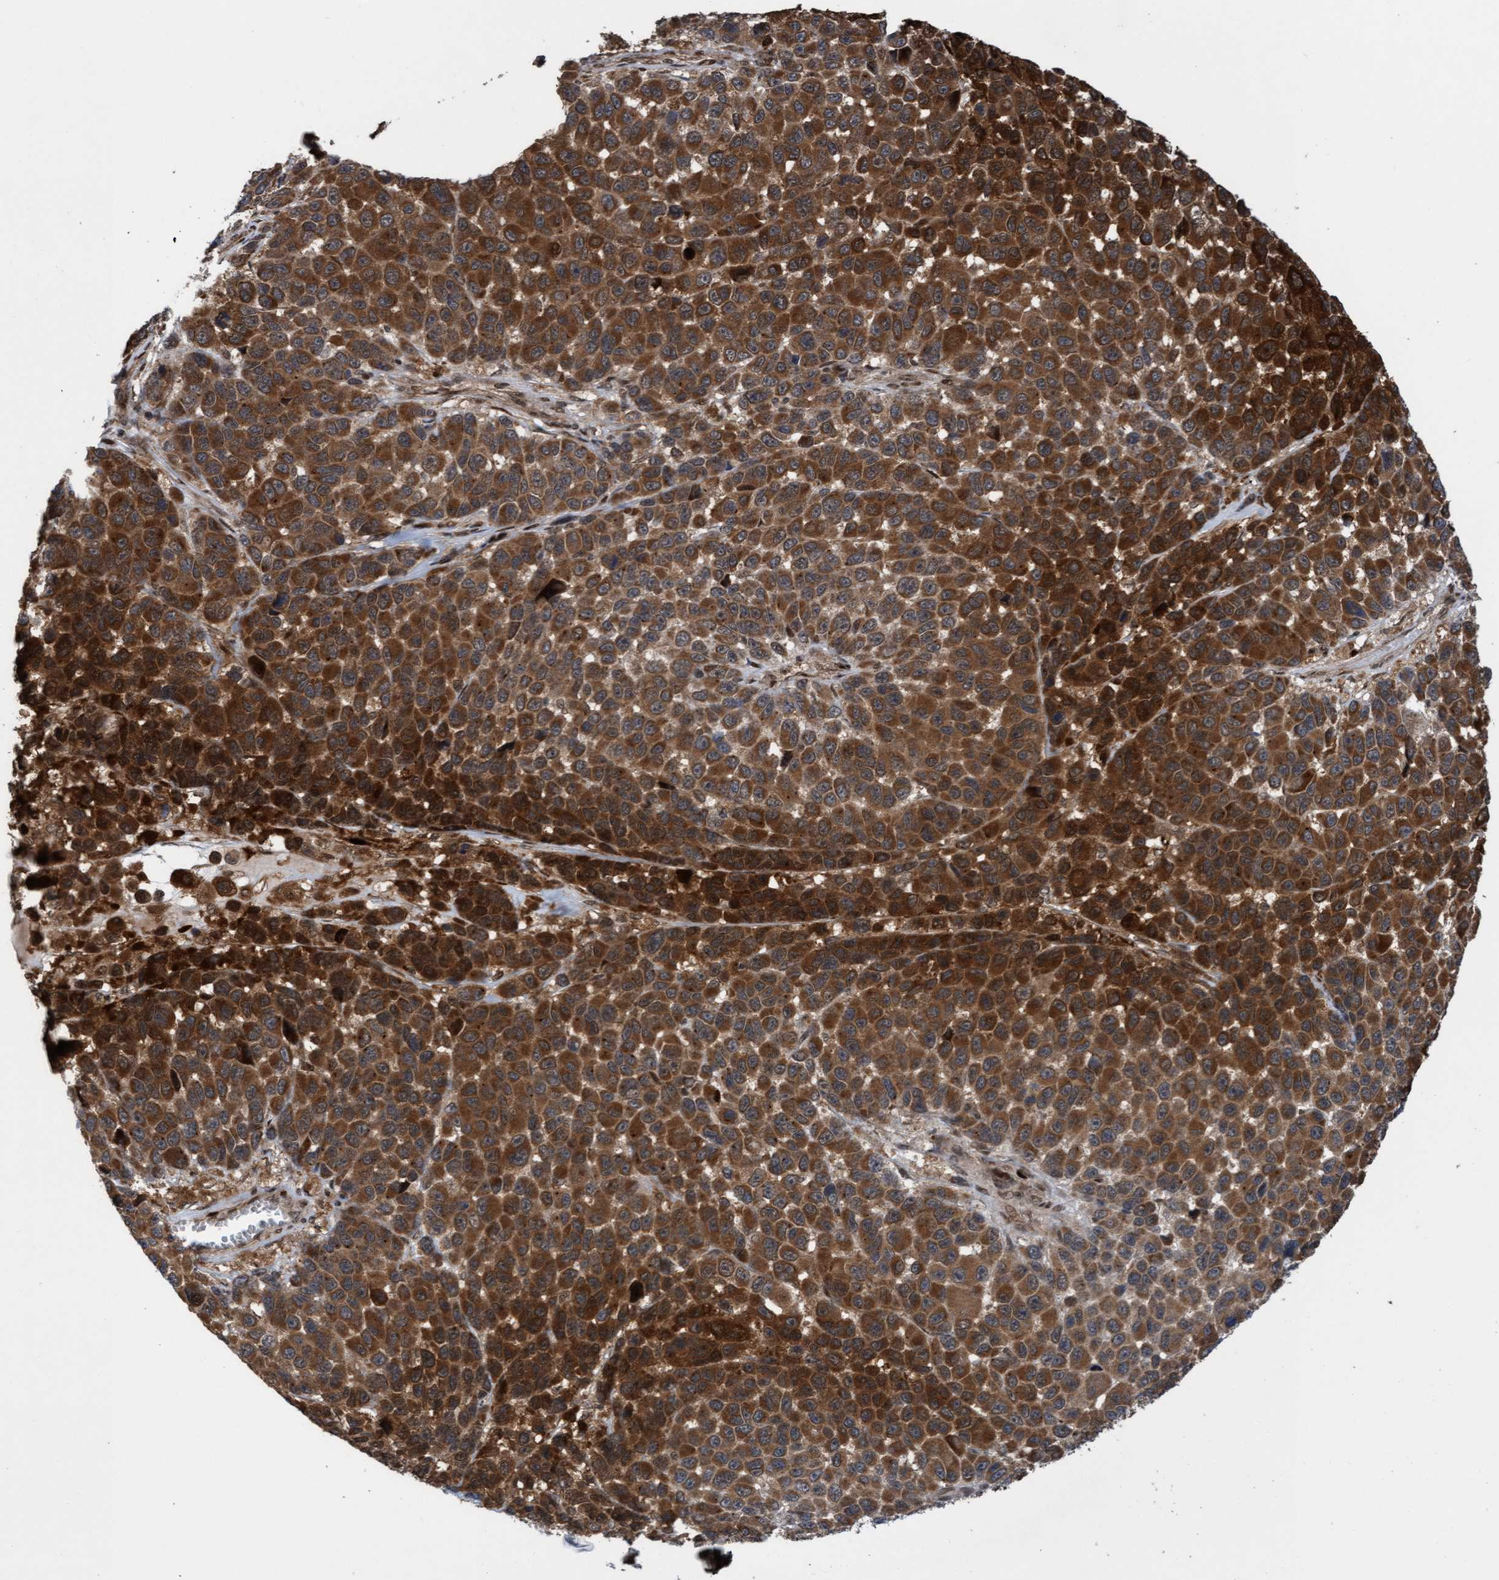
{"staining": {"intensity": "strong", "quantity": ">75%", "location": "cytoplasmic/membranous"}, "tissue": "melanoma", "cell_type": "Tumor cells", "image_type": "cancer", "snomed": [{"axis": "morphology", "description": "Malignant melanoma, NOS"}, {"axis": "topography", "description": "Skin"}], "caption": "DAB immunohistochemical staining of human melanoma displays strong cytoplasmic/membranous protein expression in approximately >75% of tumor cells. (DAB (3,3'-diaminobenzidine) IHC with brightfield microscopy, high magnification).", "gene": "ITFG1", "patient": {"sex": "male", "age": 53}}